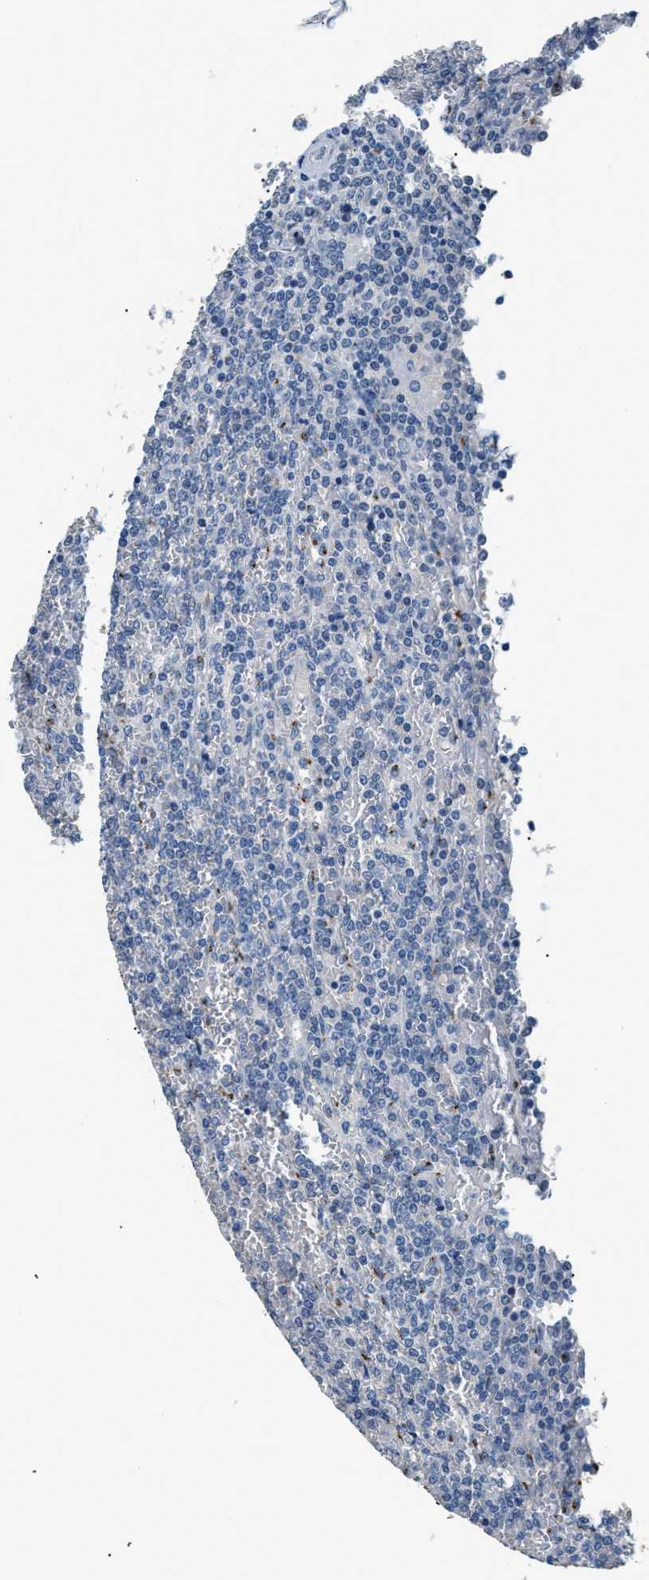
{"staining": {"intensity": "negative", "quantity": "none", "location": "none"}, "tissue": "lymphoma", "cell_type": "Tumor cells", "image_type": "cancer", "snomed": [{"axis": "morphology", "description": "Malignant lymphoma, non-Hodgkin's type, Low grade"}, {"axis": "topography", "description": "Spleen"}], "caption": "Protein analysis of lymphoma shows no significant expression in tumor cells. Brightfield microscopy of immunohistochemistry (IHC) stained with DAB (brown) and hematoxylin (blue), captured at high magnification.", "gene": "GOLM1", "patient": {"sex": "female", "age": 19}}